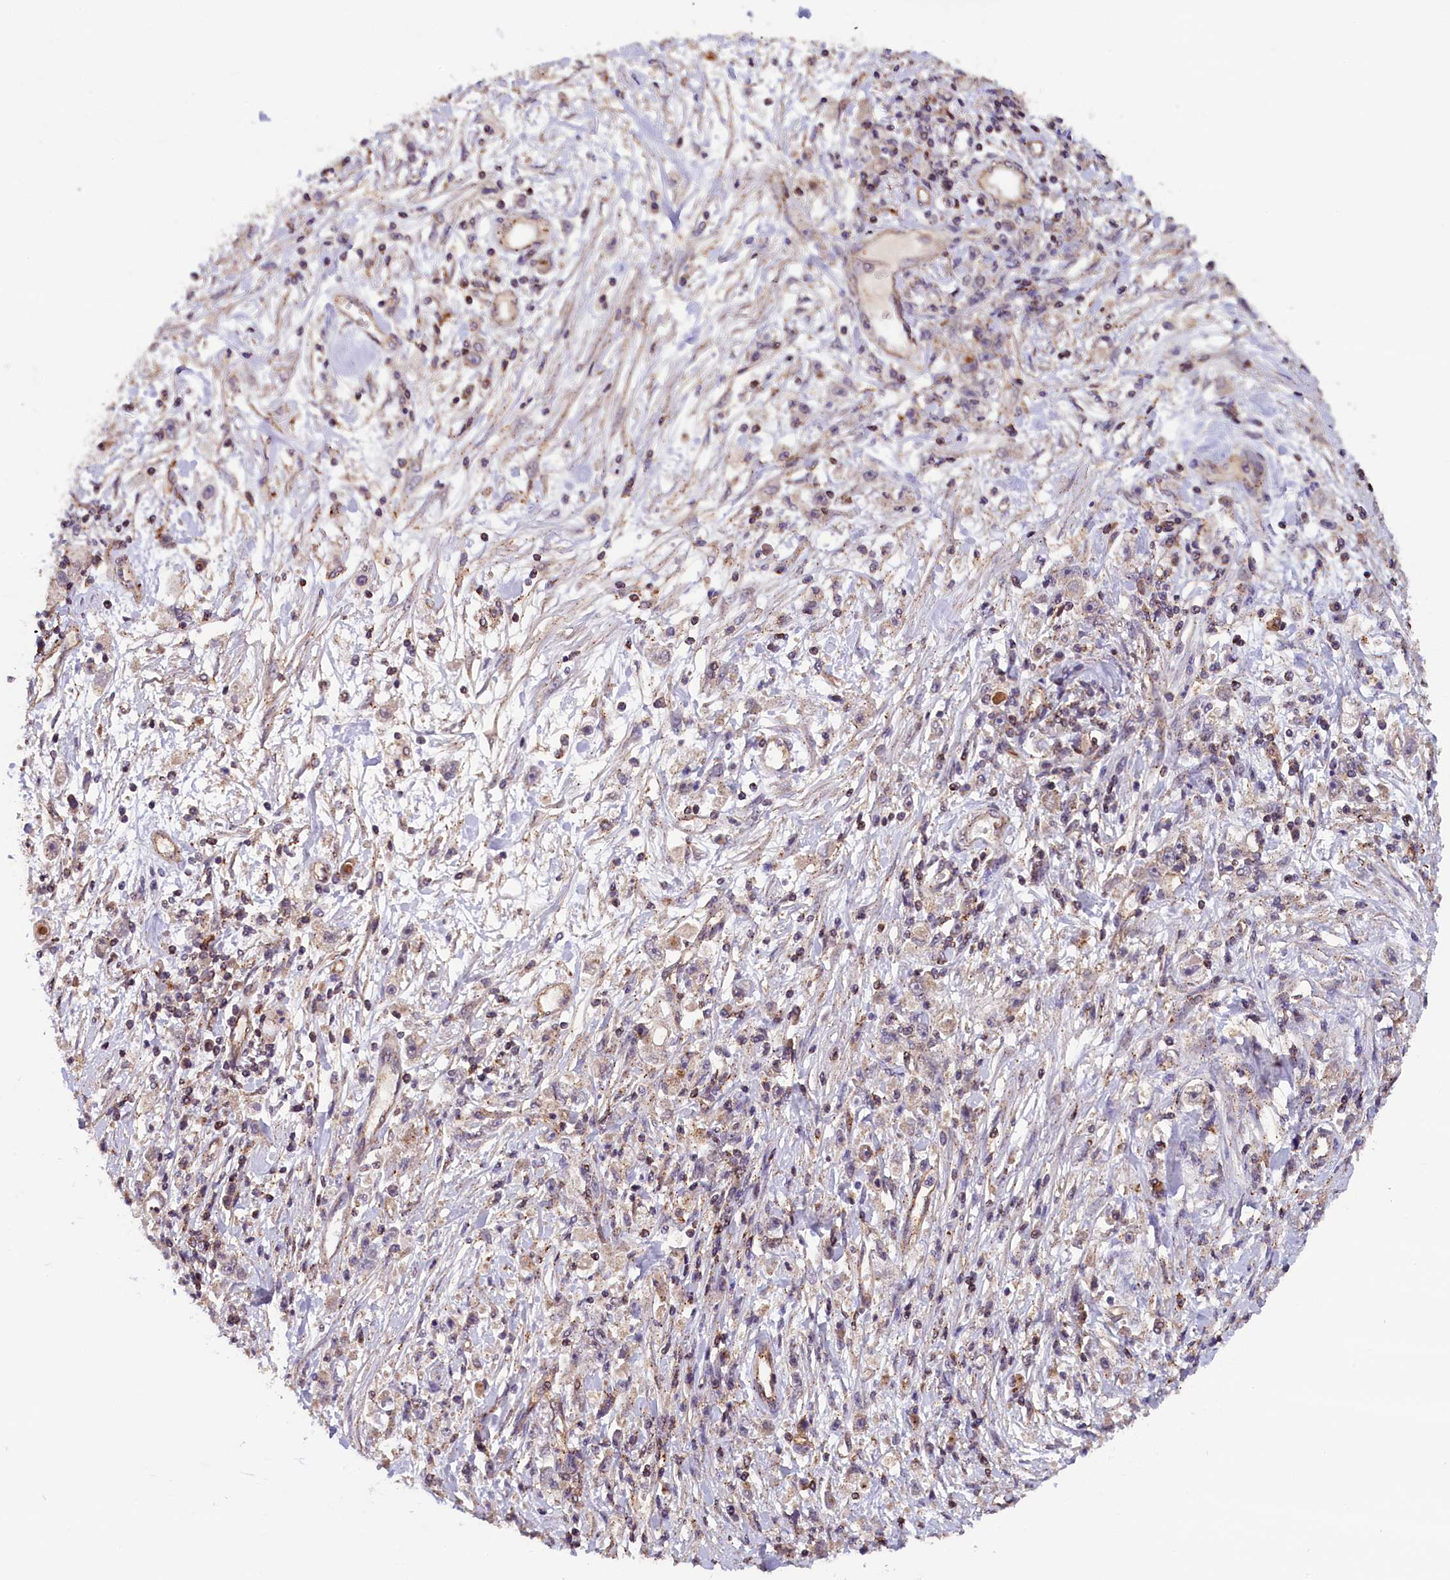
{"staining": {"intensity": "negative", "quantity": "none", "location": "none"}, "tissue": "stomach cancer", "cell_type": "Tumor cells", "image_type": "cancer", "snomed": [{"axis": "morphology", "description": "Adenocarcinoma, NOS"}, {"axis": "topography", "description": "Stomach"}], "caption": "Human stomach adenocarcinoma stained for a protein using immunohistochemistry (IHC) displays no expression in tumor cells.", "gene": "IST1", "patient": {"sex": "female", "age": 59}}